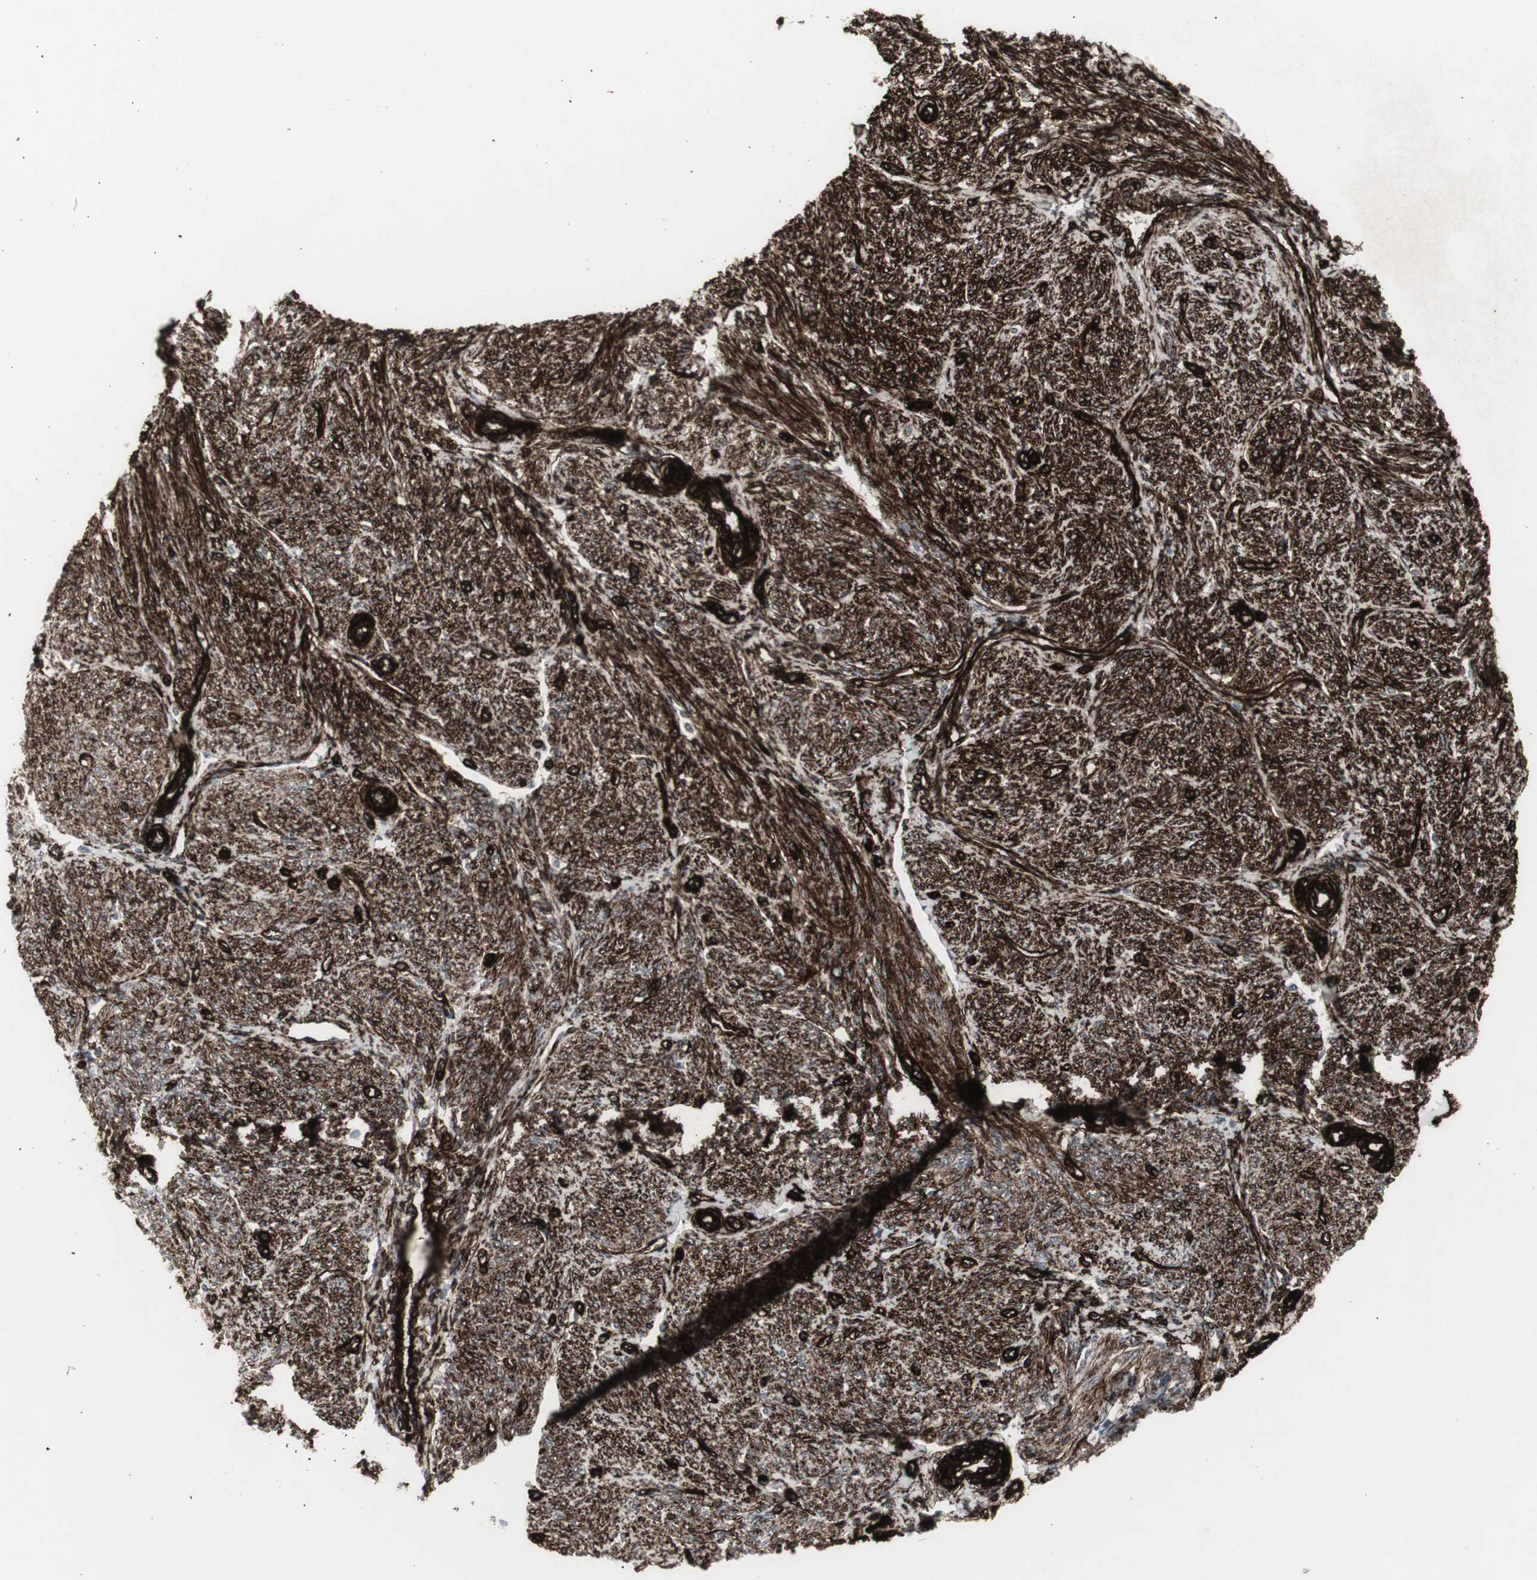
{"staining": {"intensity": "strong", "quantity": ">75%", "location": "cytoplasmic/membranous"}, "tissue": "smooth muscle", "cell_type": "Smooth muscle cells", "image_type": "normal", "snomed": [{"axis": "morphology", "description": "Normal tissue, NOS"}, {"axis": "topography", "description": "Smooth muscle"}], "caption": "Immunohistochemical staining of normal human smooth muscle reveals >75% levels of strong cytoplasmic/membranous protein positivity in about >75% of smooth muscle cells.", "gene": "PDGFA", "patient": {"sex": "female", "age": 65}}